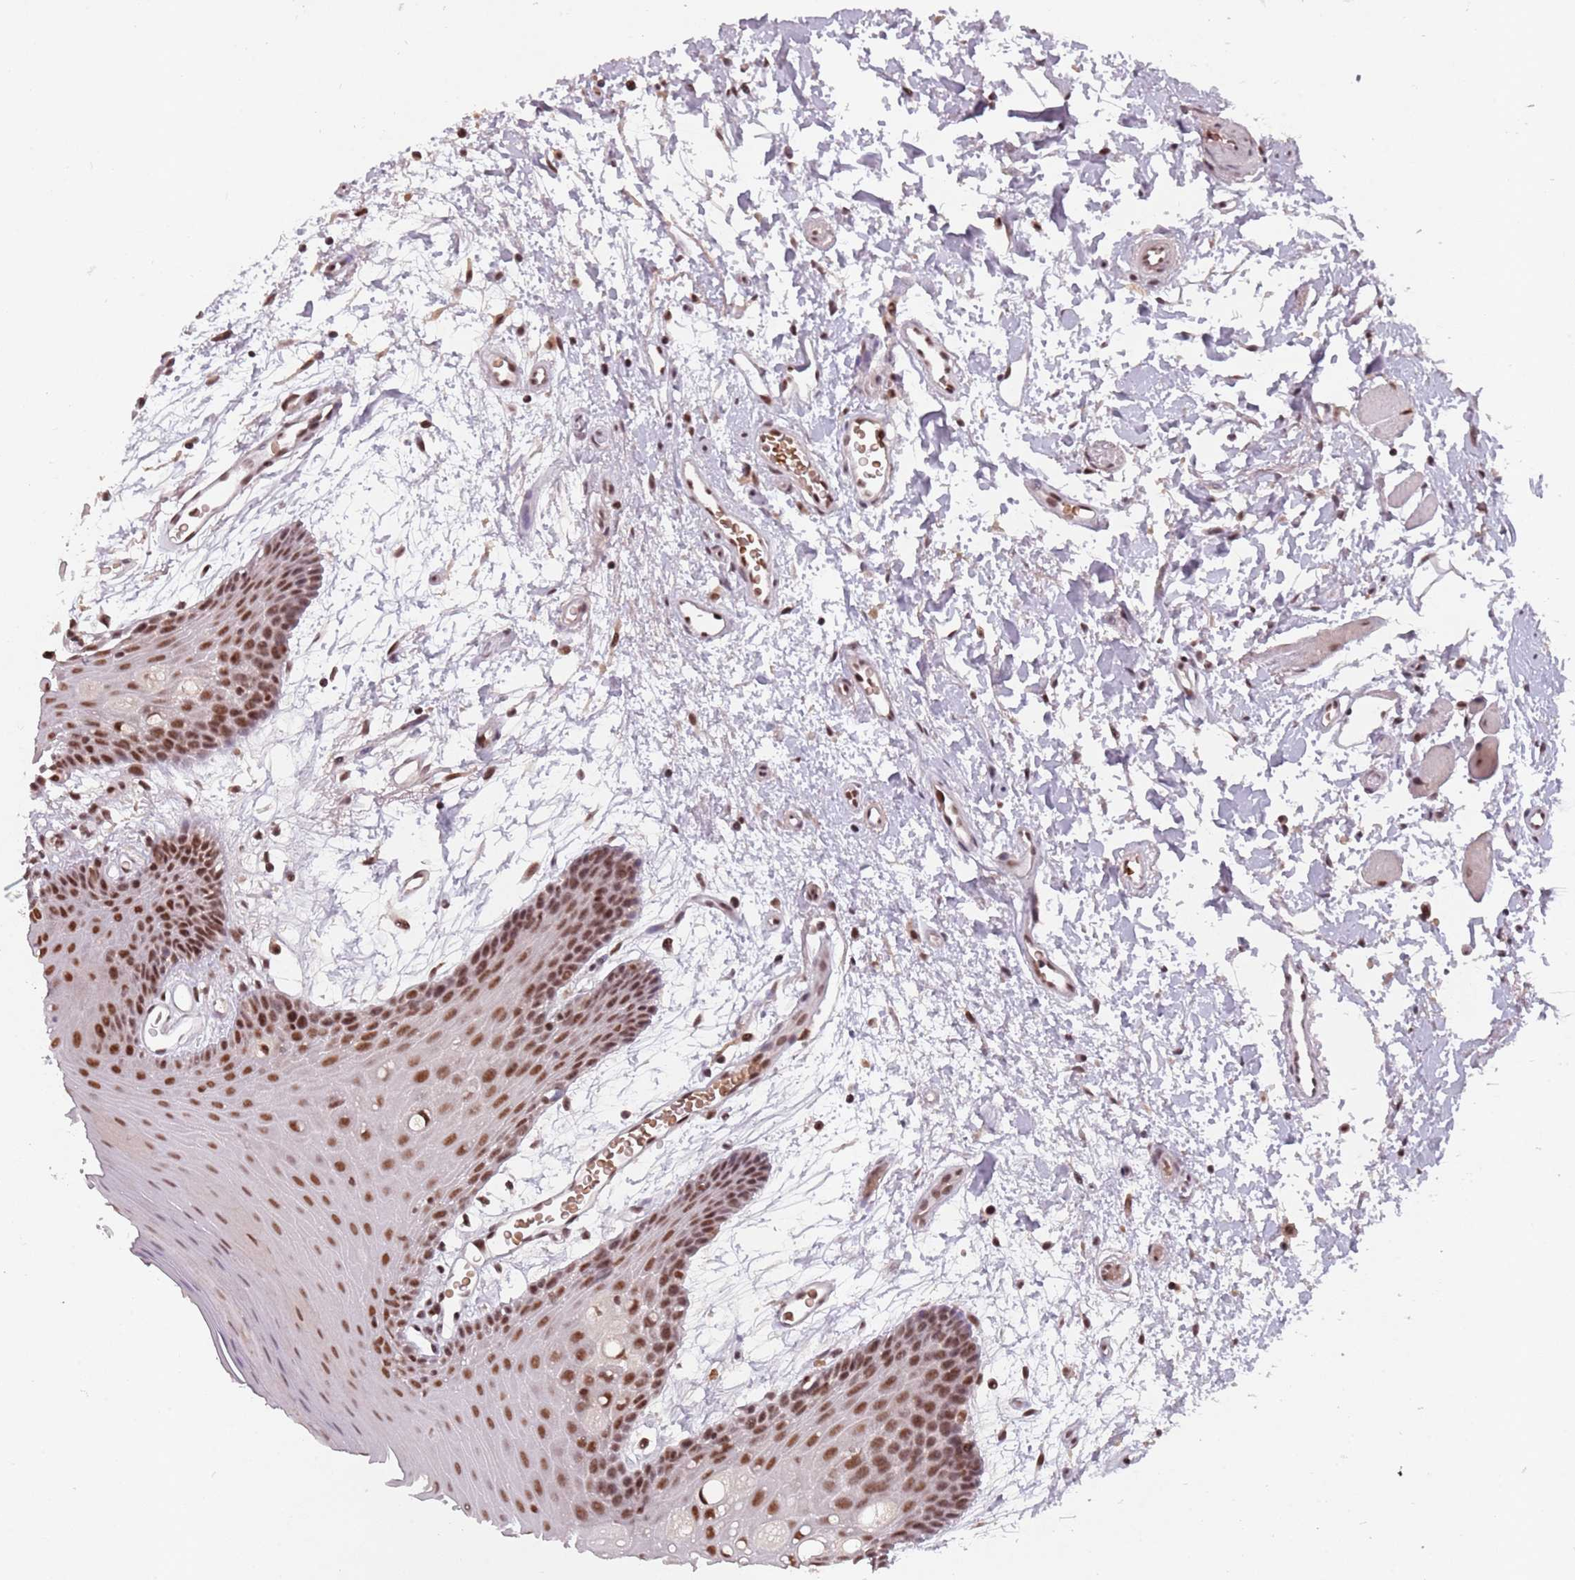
{"staining": {"intensity": "moderate", "quantity": ">75%", "location": "nuclear"}, "tissue": "oral mucosa", "cell_type": "Squamous epithelial cells", "image_type": "normal", "snomed": [{"axis": "morphology", "description": "Normal tissue, NOS"}, {"axis": "topography", "description": "Skeletal muscle"}, {"axis": "topography", "description": "Oral tissue"}, {"axis": "topography", "description": "Salivary gland"}, {"axis": "topography", "description": "Peripheral nerve tissue"}], "caption": "Moderate nuclear protein positivity is appreciated in about >75% of squamous epithelial cells in oral mucosa. Nuclei are stained in blue.", "gene": "NCBP1", "patient": {"sex": "male", "age": 54}}